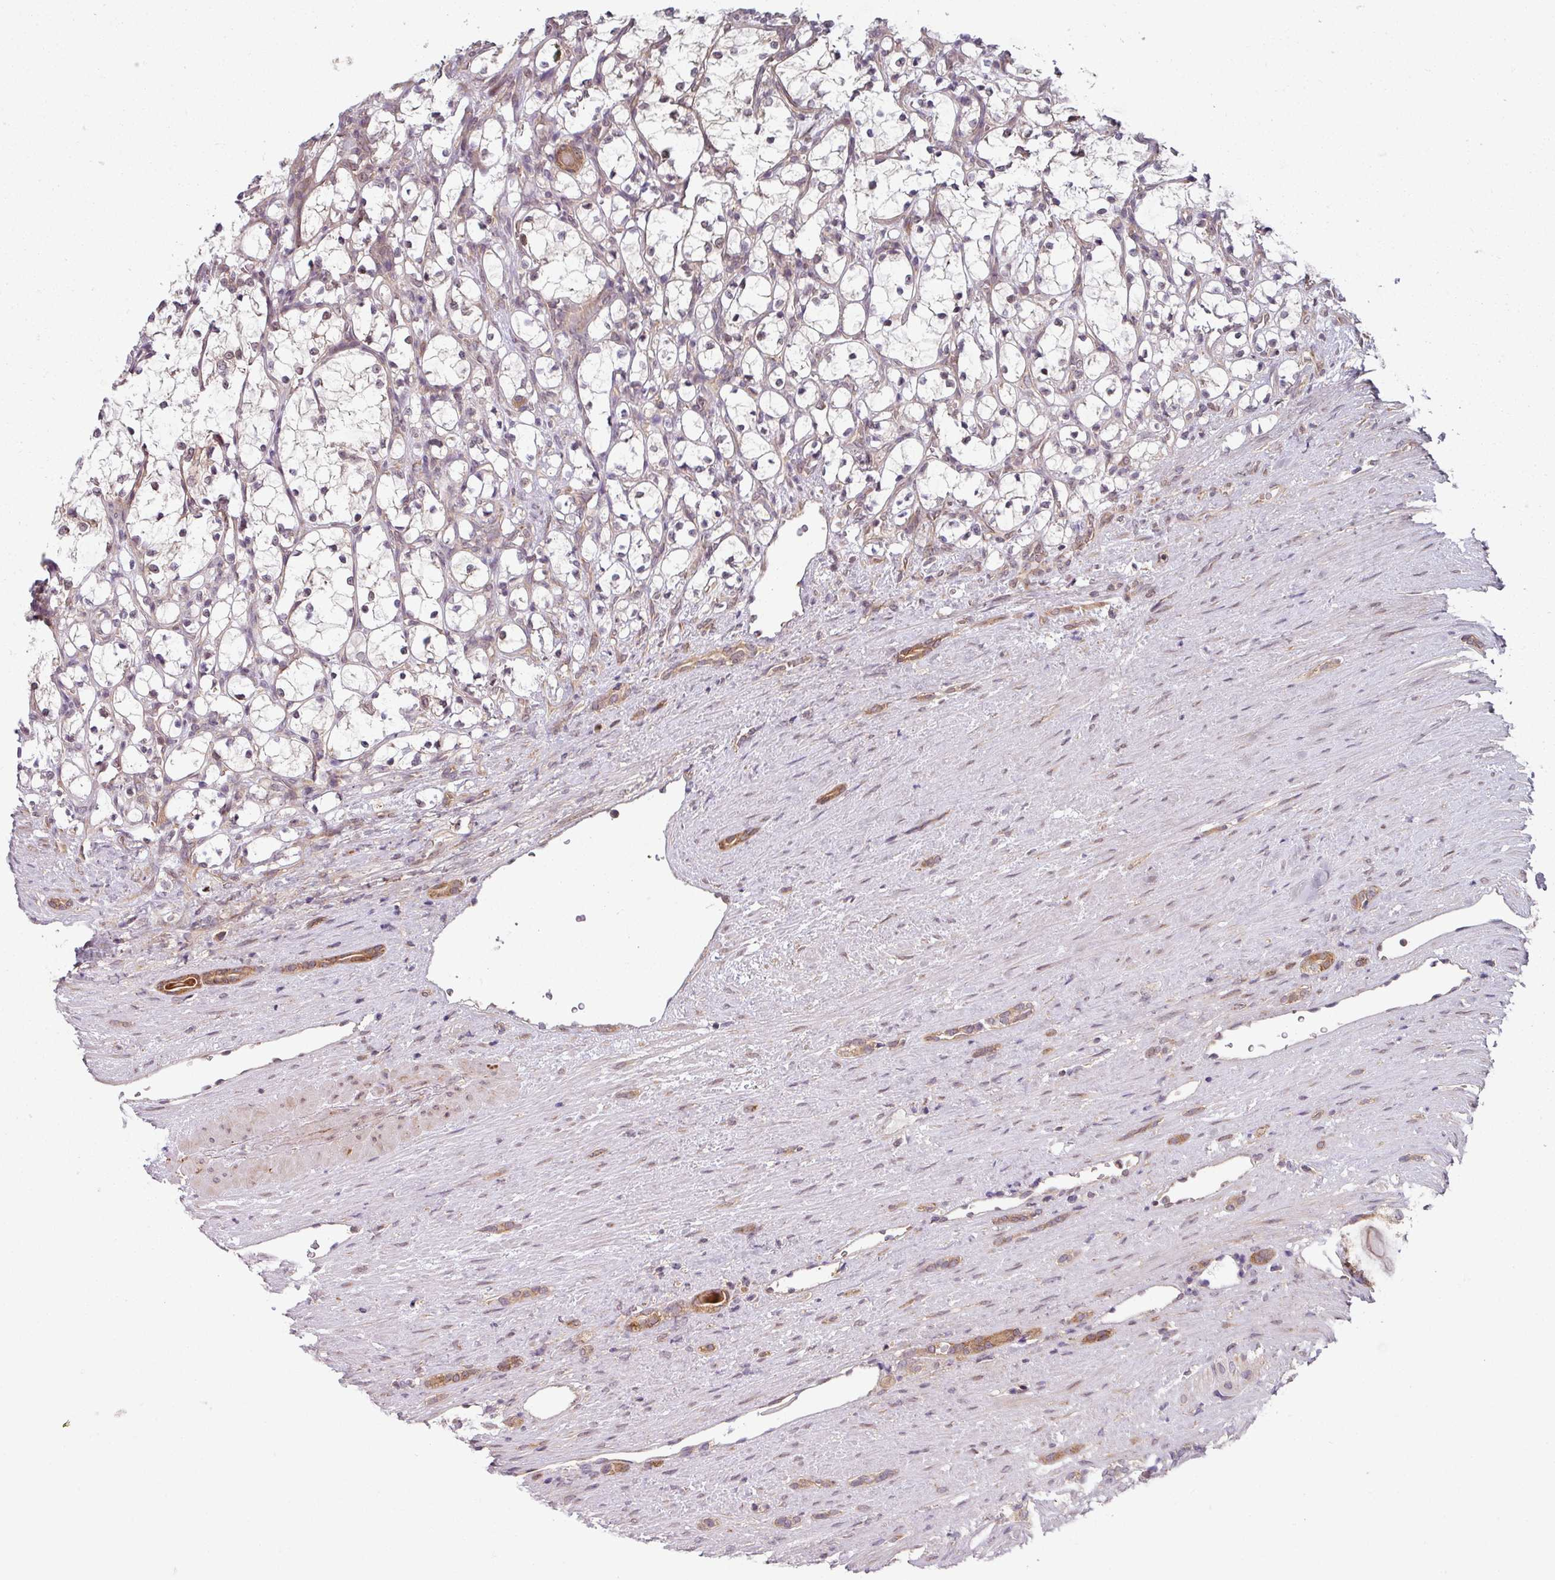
{"staining": {"intensity": "negative", "quantity": "none", "location": "none"}, "tissue": "renal cancer", "cell_type": "Tumor cells", "image_type": "cancer", "snomed": [{"axis": "morphology", "description": "Adenocarcinoma, NOS"}, {"axis": "topography", "description": "Kidney"}], "caption": "Renal cancer stained for a protein using IHC demonstrates no expression tumor cells.", "gene": "CAMLG", "patient": {"sex": "female", "age": 69}}